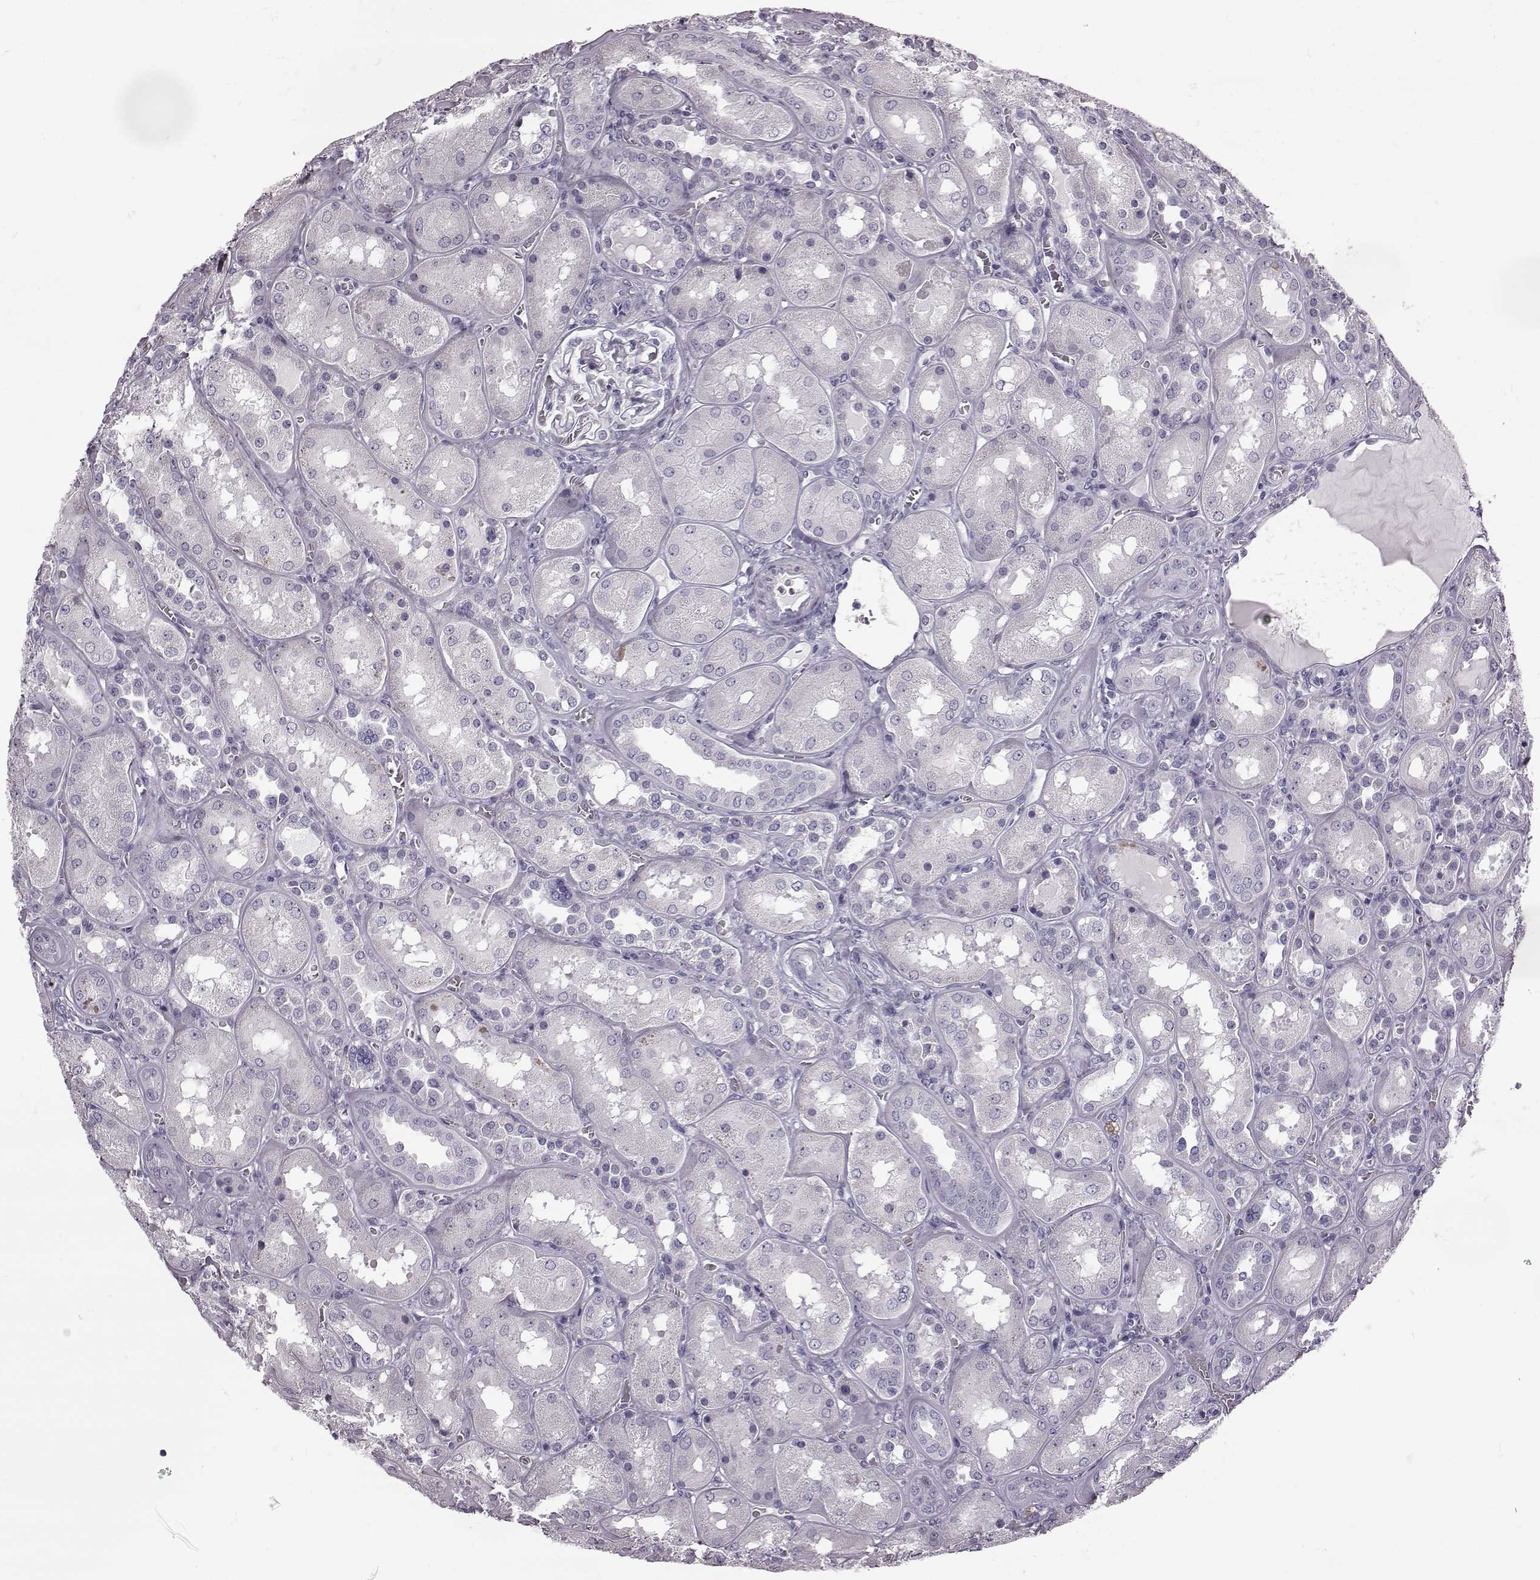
{"staining": {"intensity": "negative", "quantity": "none", "location": "none"}, "tissue": "kidney", "cell_type": "Cells in glomeruli", "image_type": "normal", "snomed": [{"axis": "morphology", "description": "Normal tissue, NOS"}, {"axis": "topography", "description": "Kidney"}], "caption": "Immunohistochemistry of unremarkable kidney demonstrates no expression in cells in glomeruli.", "gene": "ODAD4", "patient": {"sex": "male", "age": 73}}